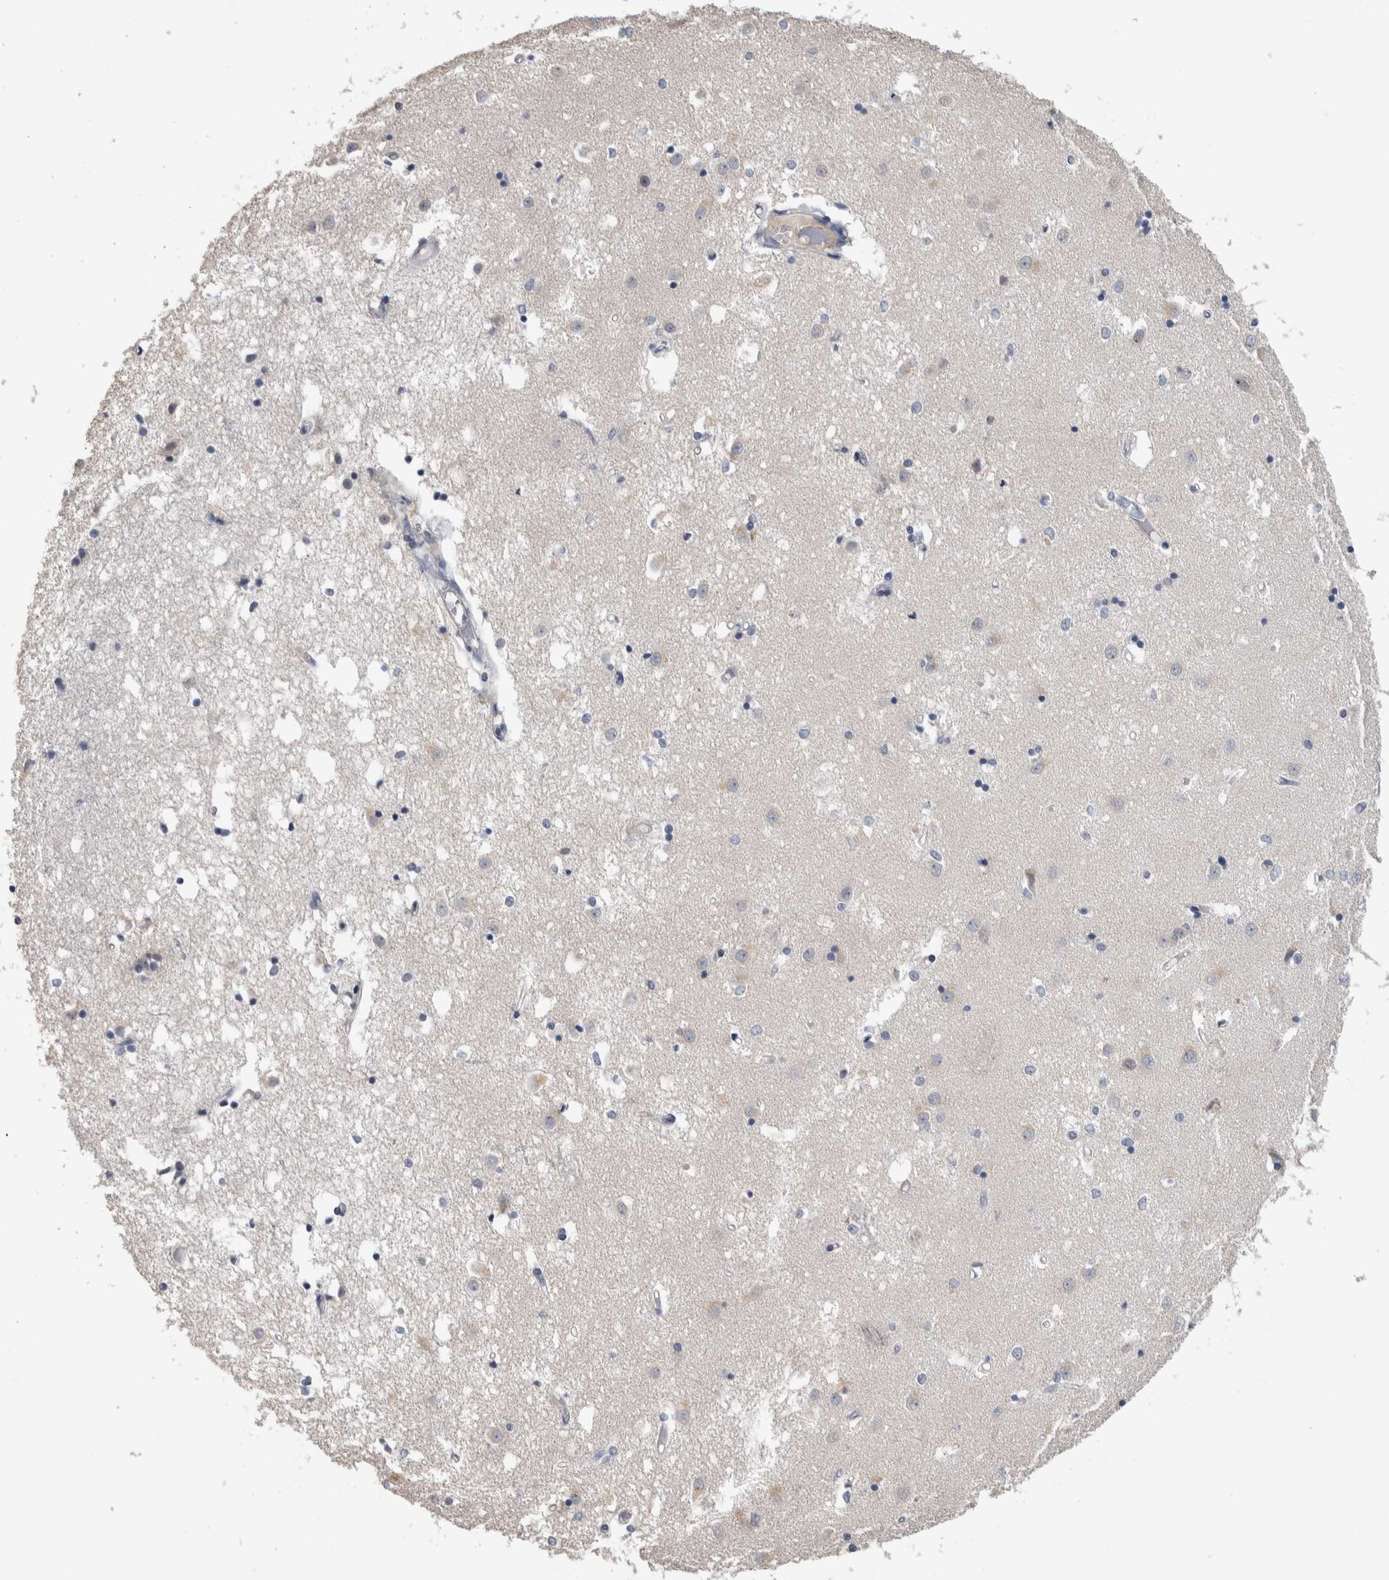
{"staining": {"intensity": "weak", "quantity": "<25%", "location": "cytoplasmic/membranous"}, "tissue": "caudate", "cell_type": "Glial cells", "image_type": "normal", "snomed": [{"axis": "morphology", "description": "Normal tissue, NOS"}, {"axis": "topography", "description": "Lateral ventricle wall"}], "caption": "Immunohistochemistry image of normal human caudate stained for a protein (brown), which demonstrates no expression in glial cells. (DAB immunohistochemistry (IHC) visualized using brightfield microscopy, high magnification).", "gene": "TMEM102", "patient": {"sex": "male", "age": 45}}